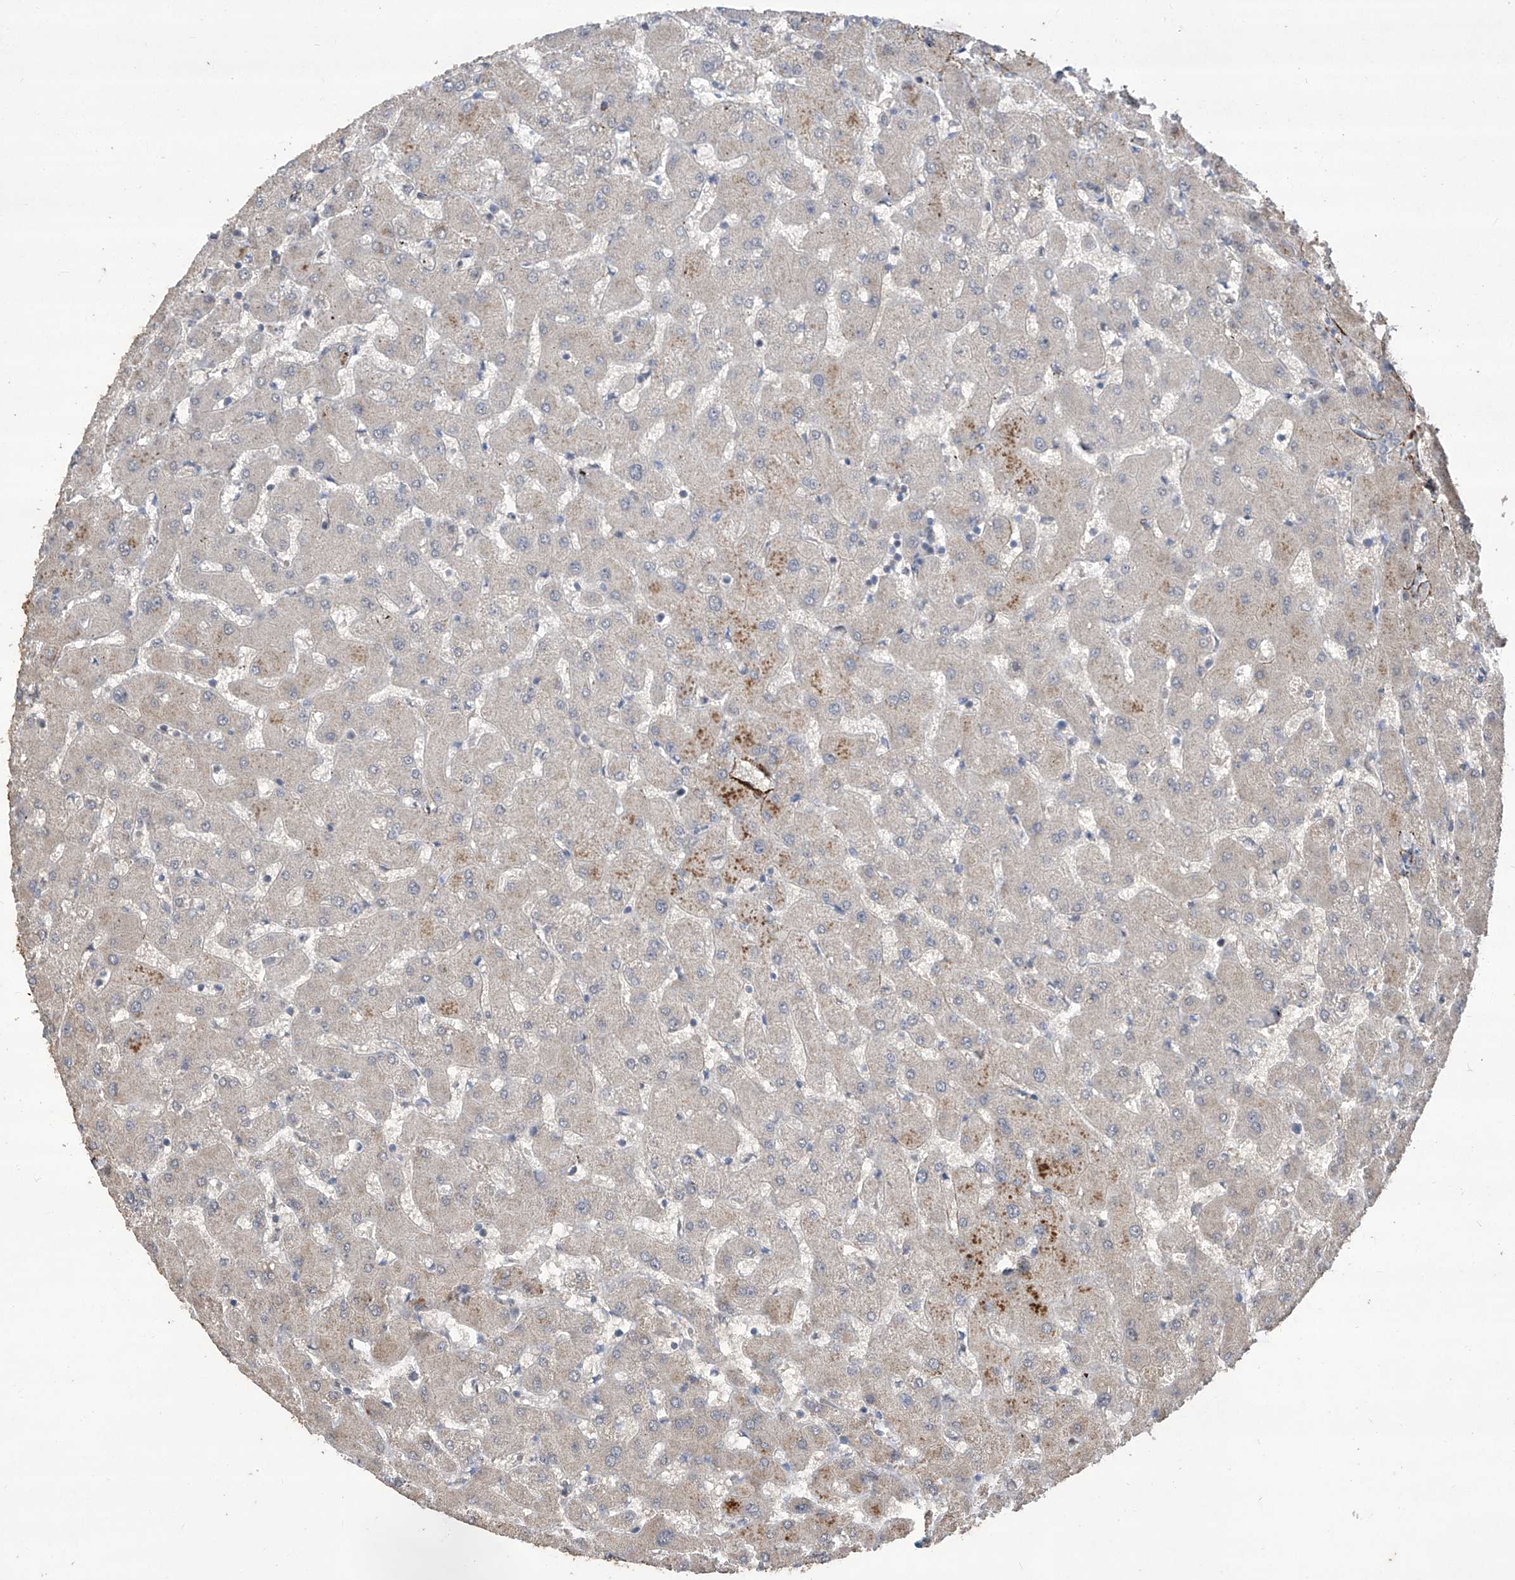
{"staining": {"intensity": "negative", "quantity": "none", "location": "none"}, "tissue": "liver", "cell_type": "Cholangiocytes", "image_type": "normal", "snomed": [{"axis": "morphology", "description": "Normal tissue, NOS"}, {"axis": "topography", "description": "Liver"}], "caption": "Cholangiocytes are negative for protein expression in unremarkable human liver.", "gene": "TXNIP", "patient": {"sex": "female", "age": 63}}